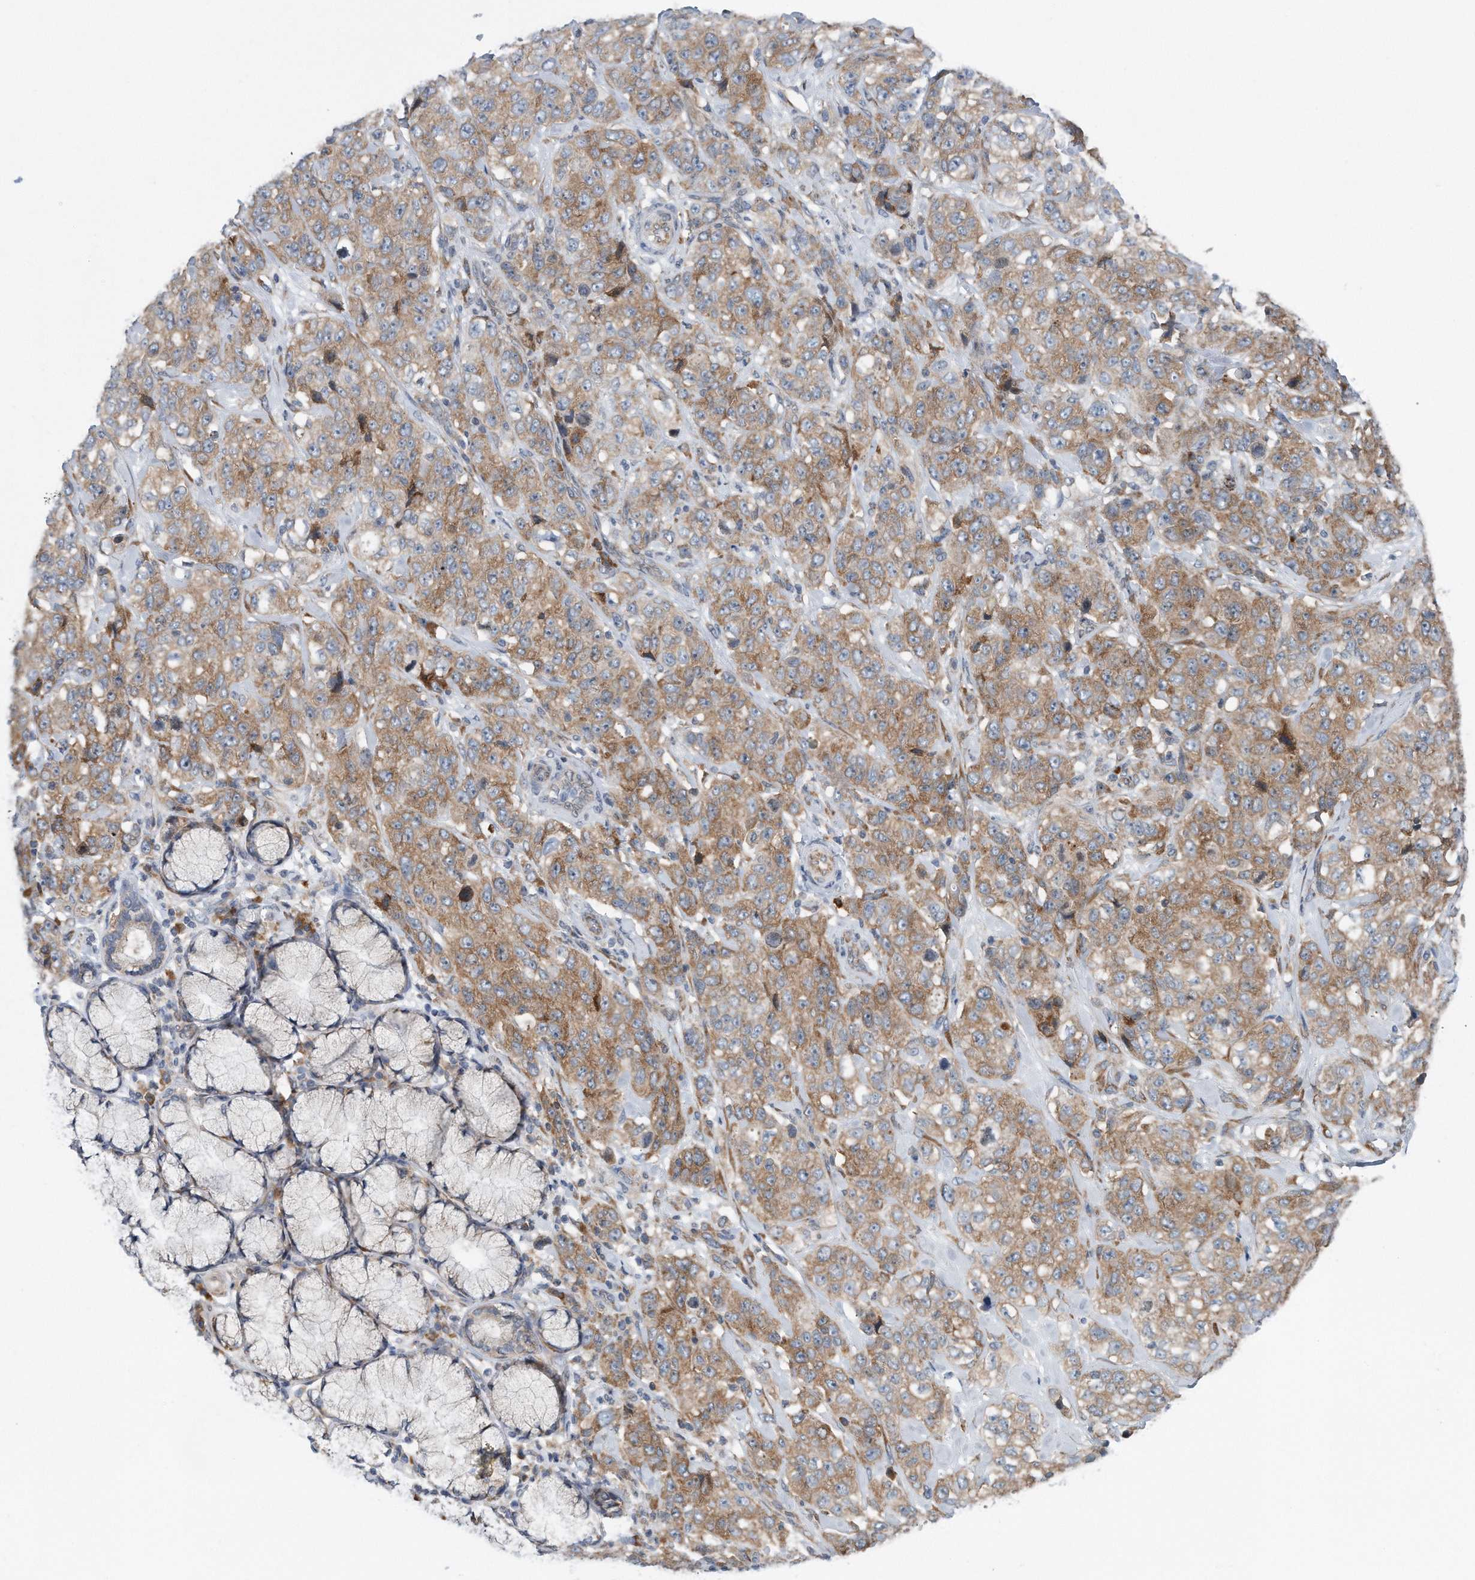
{"staining": {"intensity": "moderate", "quantity": ">75%", "location": "cytoplasmic/membranous"}, "tissue": "stomach cancer", "cell_type": "Tumor cells", "image_type": "cancer", "snomed": [{"axis": "morphology", "description": "Adenocarcinoma, NOS"}, {"axis": "topography", "description": "Stomach"}], "caption": "IHC of adenocarcinoma (stomach) reveals medium levels of moderate cytoplasmic/membranous positivity in approximately >75% of tumor cells.", "gene": "RPL26L1", "patient": {"sex": "male", "age": 48}}